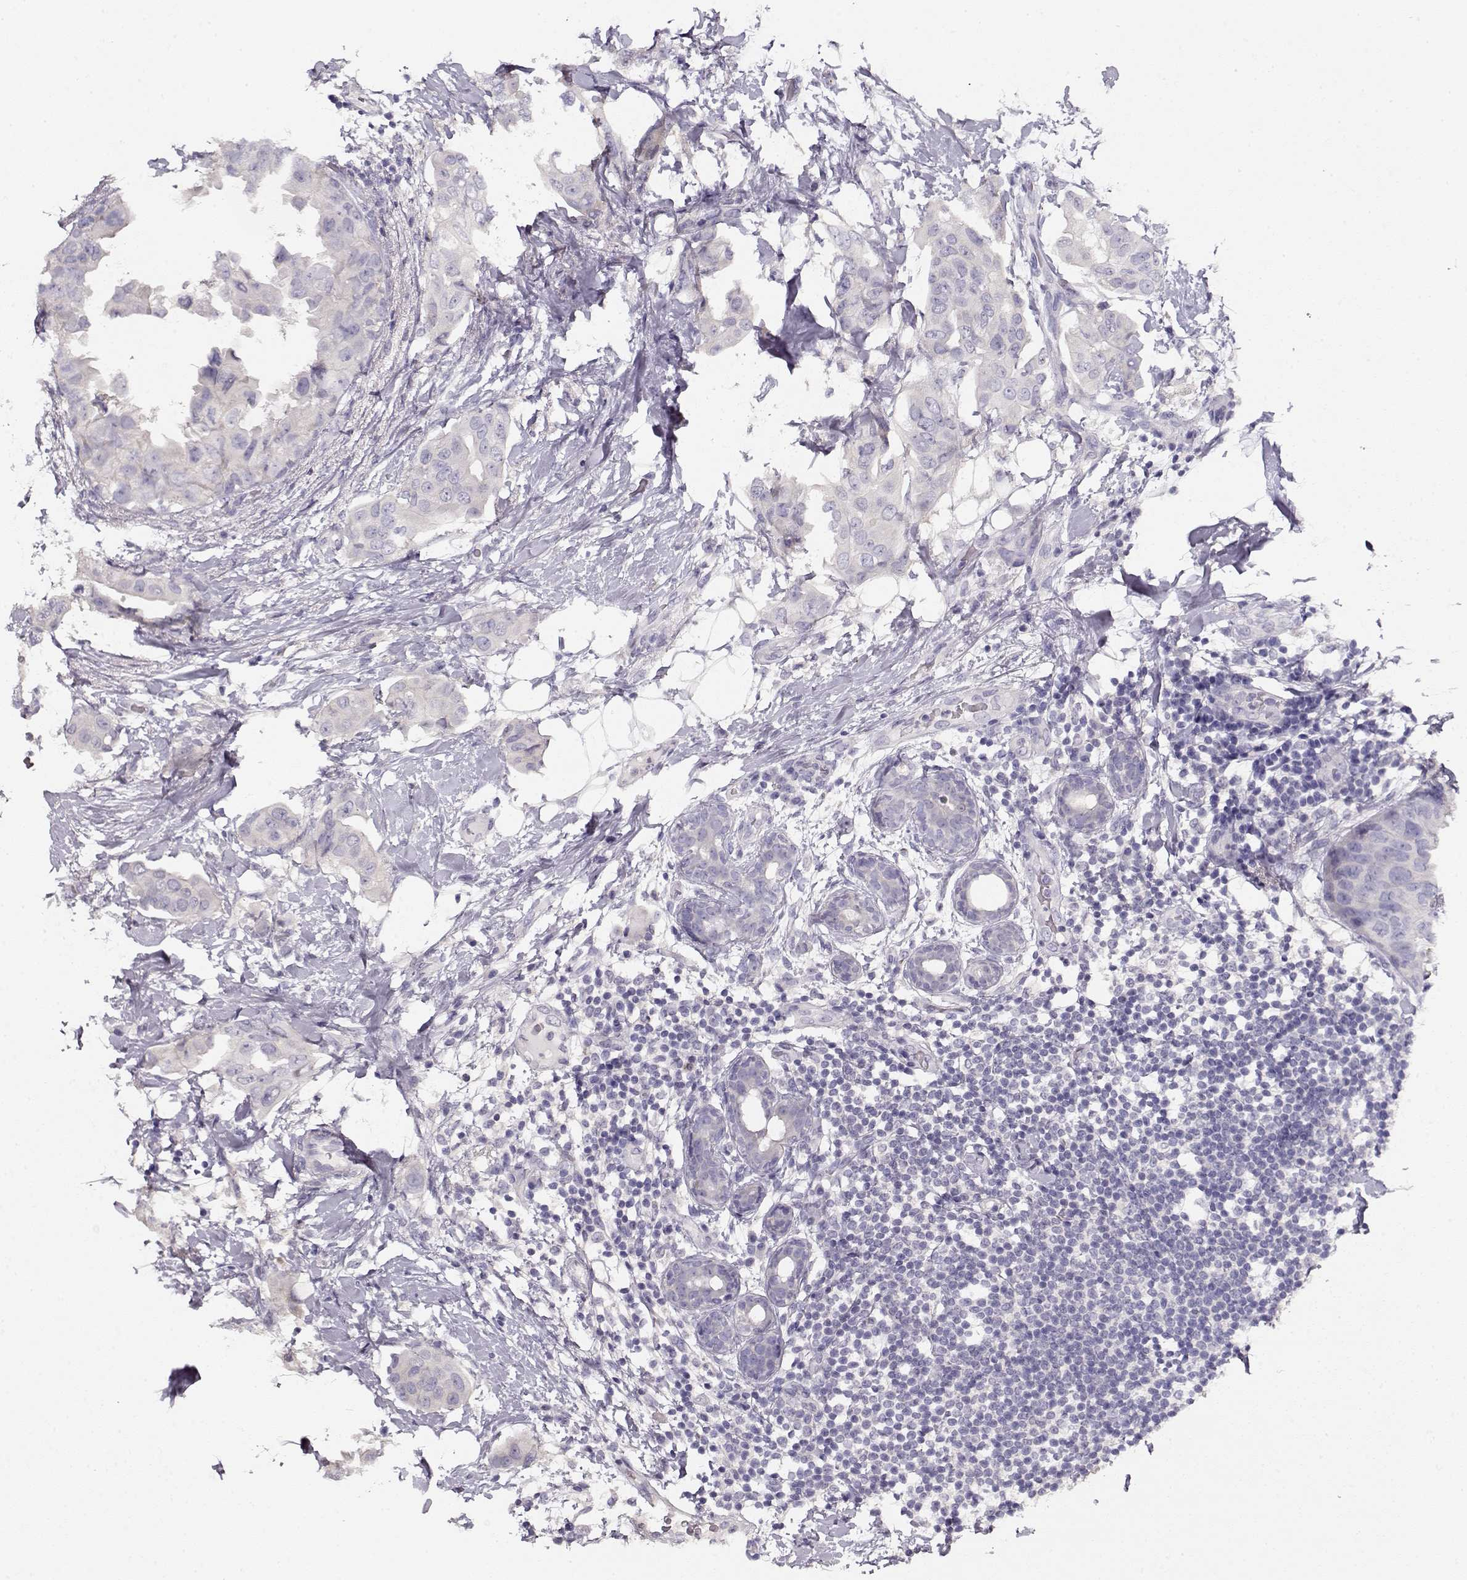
{"staining": {"intensity": "negative", "quantity": "none", "location": "none"}, "tissue": "breast cancer", "cell_type": "Tumor cells", "image_type": "cancer", "snomed": [{"axis": "morphology", "description": "Normal tissue, NOS"}, {"axis": "morphology", "description": "Duct carcinoma"}, {"axis": "topography", "description": "Breast"}], "caption": "An image of breast cancer stained for a protein reveals no brown staining in tumor cells.", "gene": "NDRG4", "patient": {"sex": "female", "age": 40}}